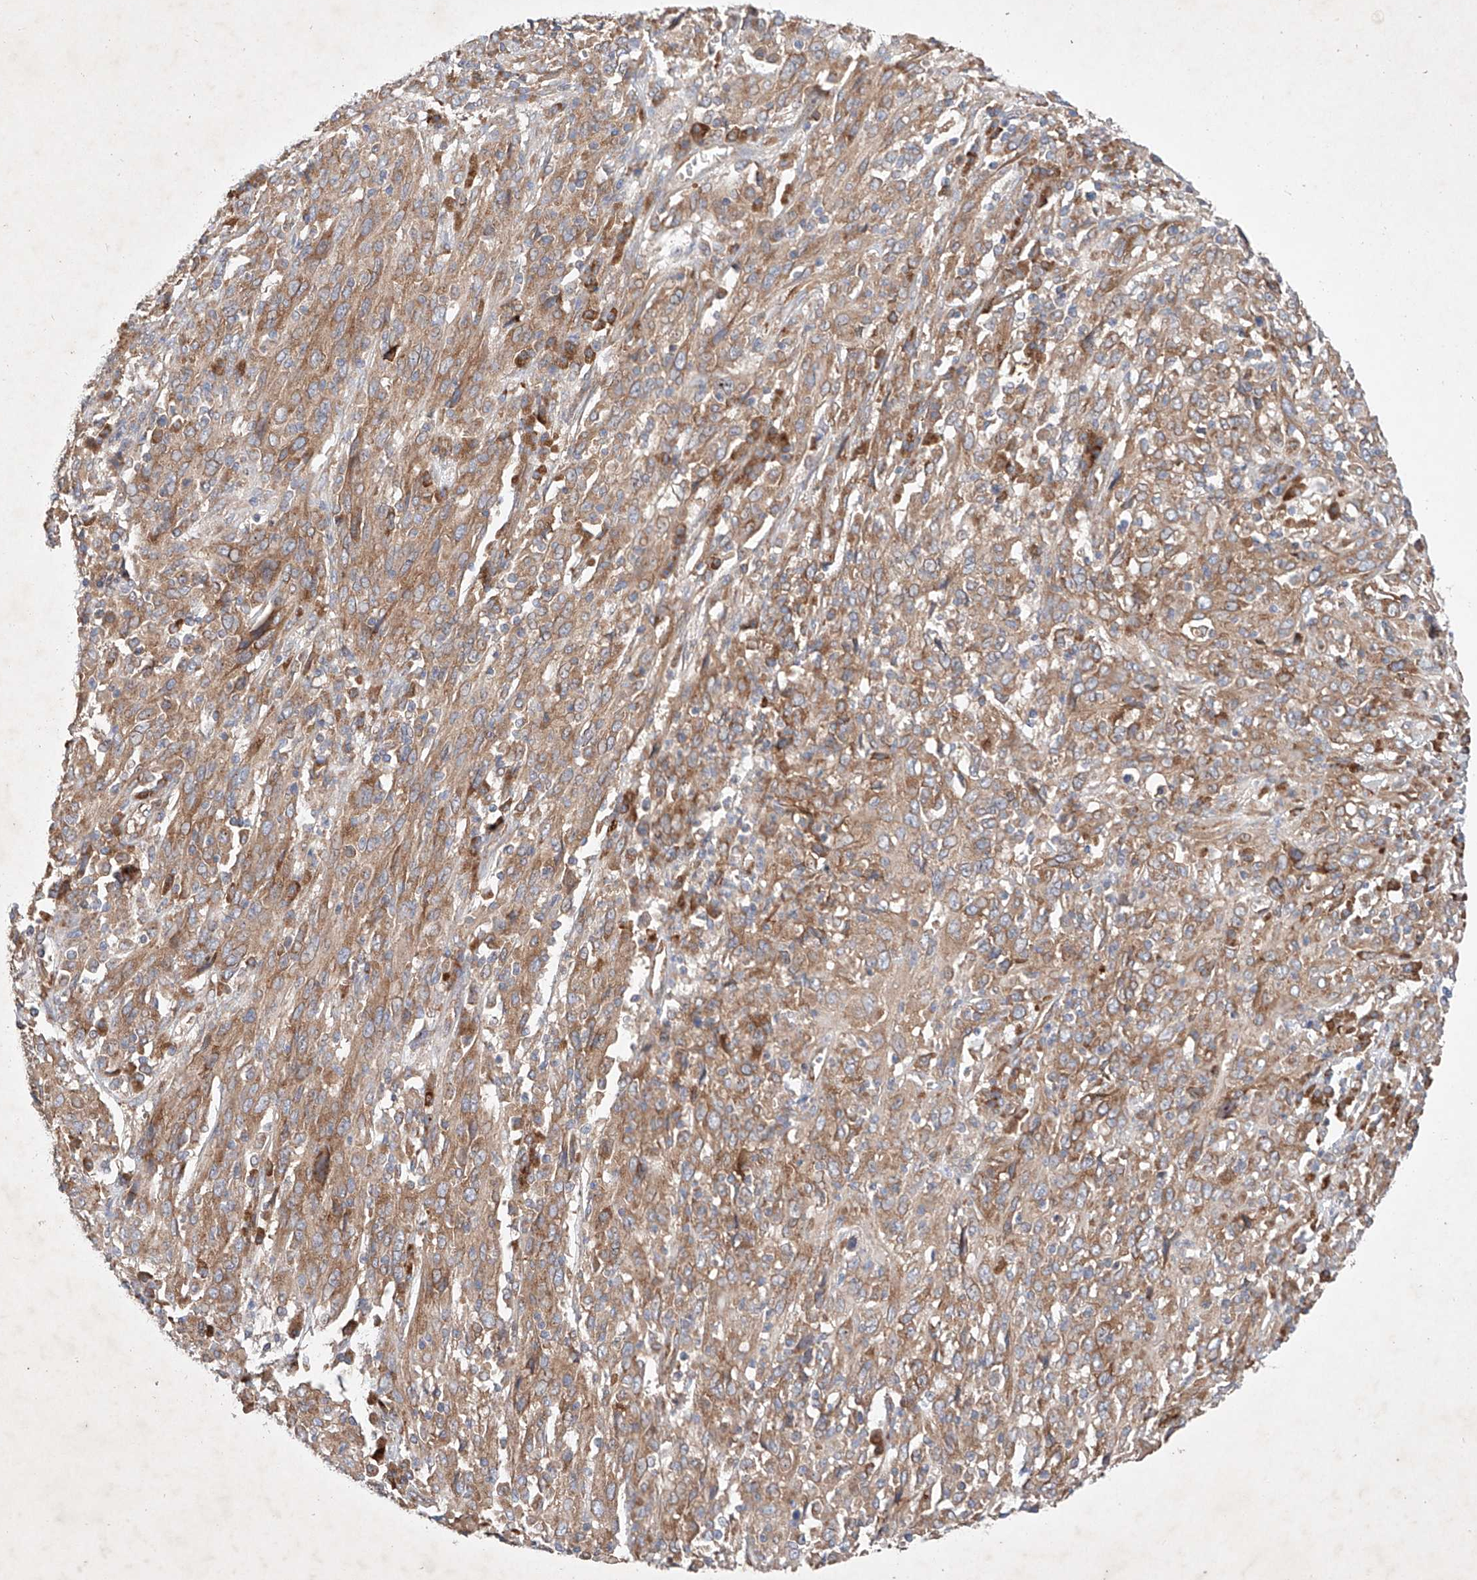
{"staining": {"intensity": "moderate", "quantity": ">75%", "location": "cytoplasmic/membranous"}, "tissue": "cervical cancer", "cell_type": "Tumor cells", "image_type": "cancer", "snomed": [{"axis": "morphology", "description": "Squamous cell carcinoma, NOS"}, {"axis": "topography", "description": "Cervix"}], "caption": "A brown stain labels moderate cytoplasmic/membranous staining of a protein in human cervical squamous cell carcinoma tumor cells. Using DAB (3,3'-diaminobenzidine) (brown) and hematoxylin (blue) stains, captured at high magnification using brightfield microscopy.", "gene": "FASTK", "patient": {"sex": "female", "age": 46}}